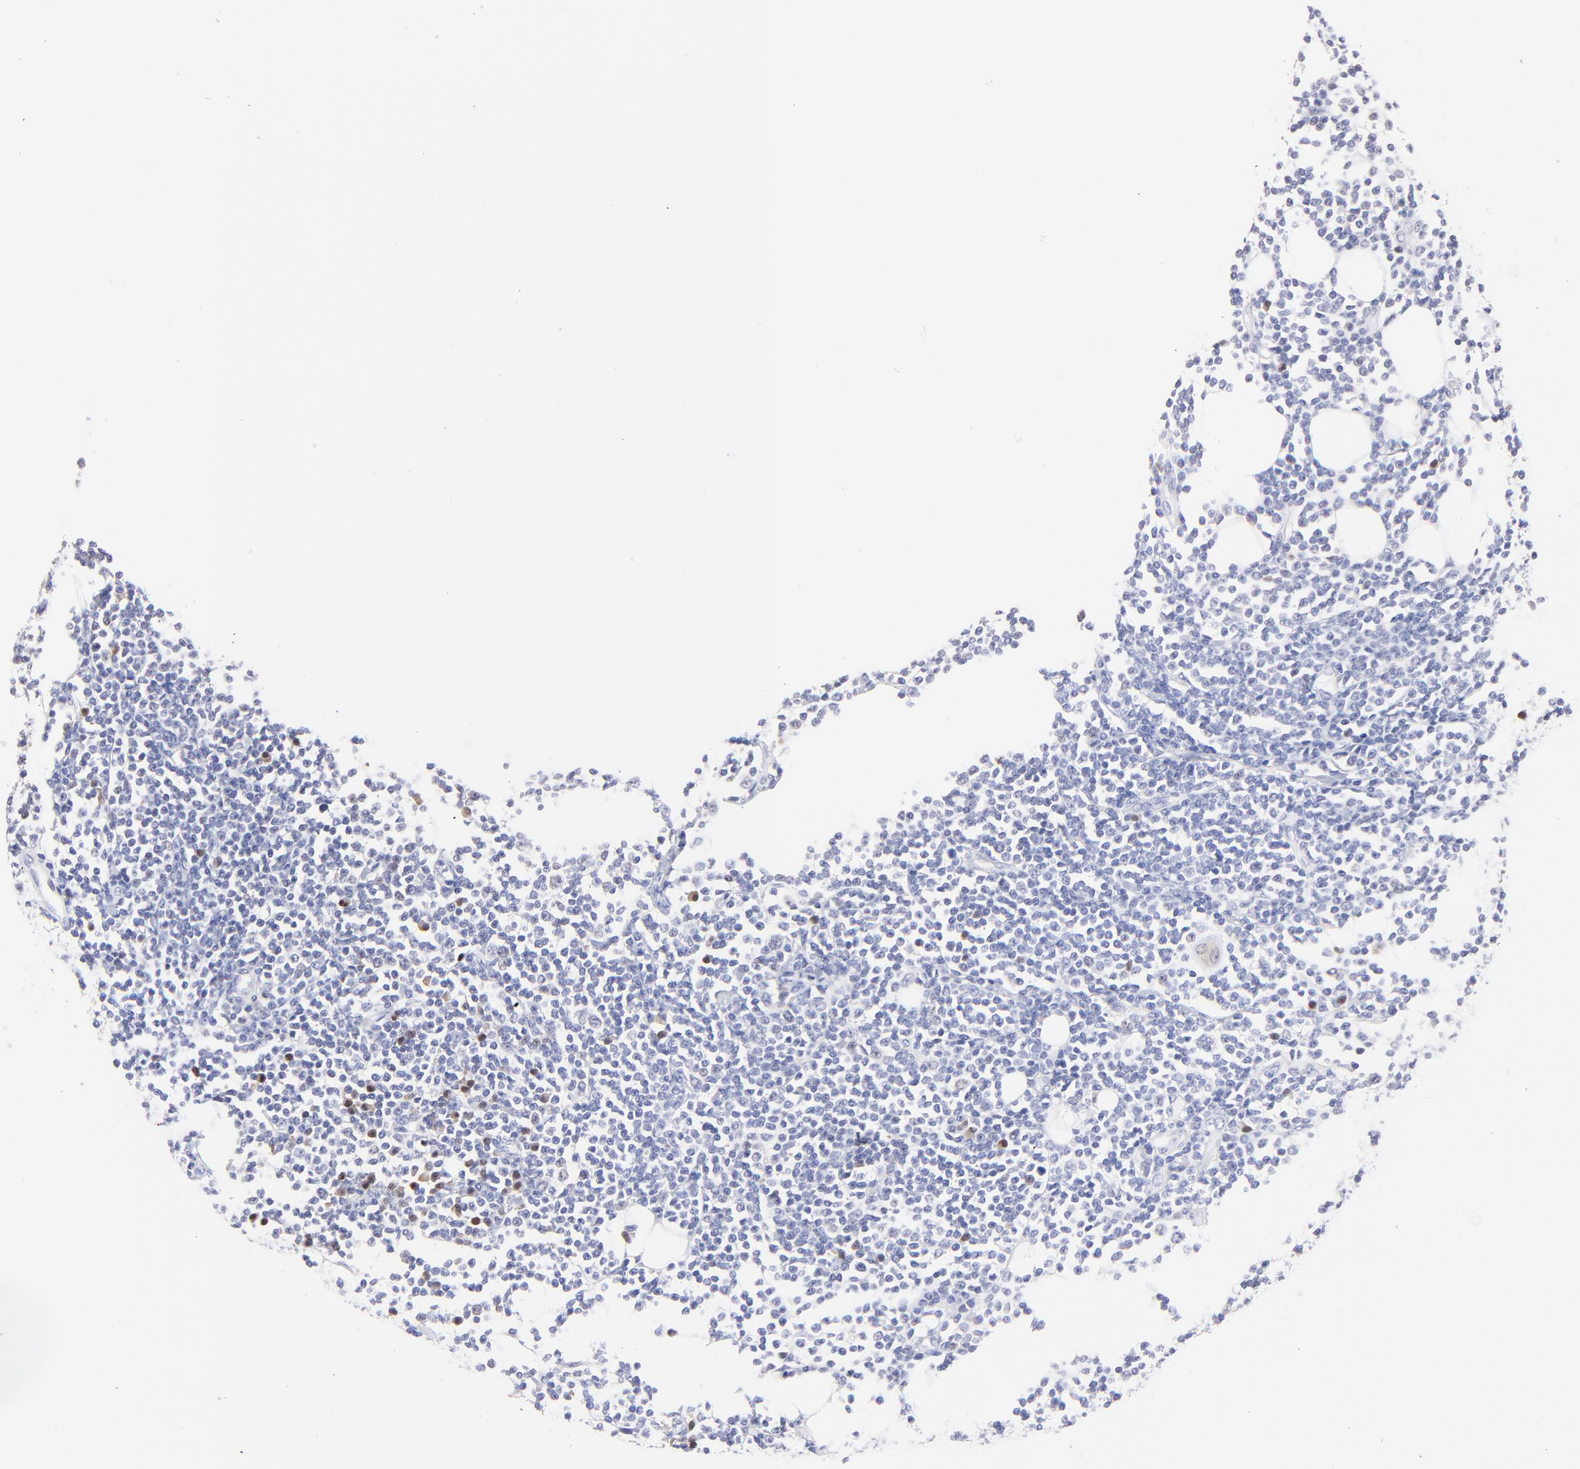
{"staining": {"intensity": "negative", "quantity": "none", "location": "none"}, "tissue": "lymphoma", "cell_type": "Tumor cells", "image_type": "cancer", "snomed": [{"axis": "morphology", "description": "Malignant lymphoma, non-Hodgkin's type, Low grade"}, {"axis": "topography", "description": "Soft tissue"}], "caption": "A high-resolution micrograph shows immunohistochemistry staining of lymphoma, which demonstrates no significant expression in tumor cells. (Immunohistochemistry (ihc), brightfield microscopy, high magnification).", "gene": "ZNF155", "patient": {"sex": "male", "age": 92}}